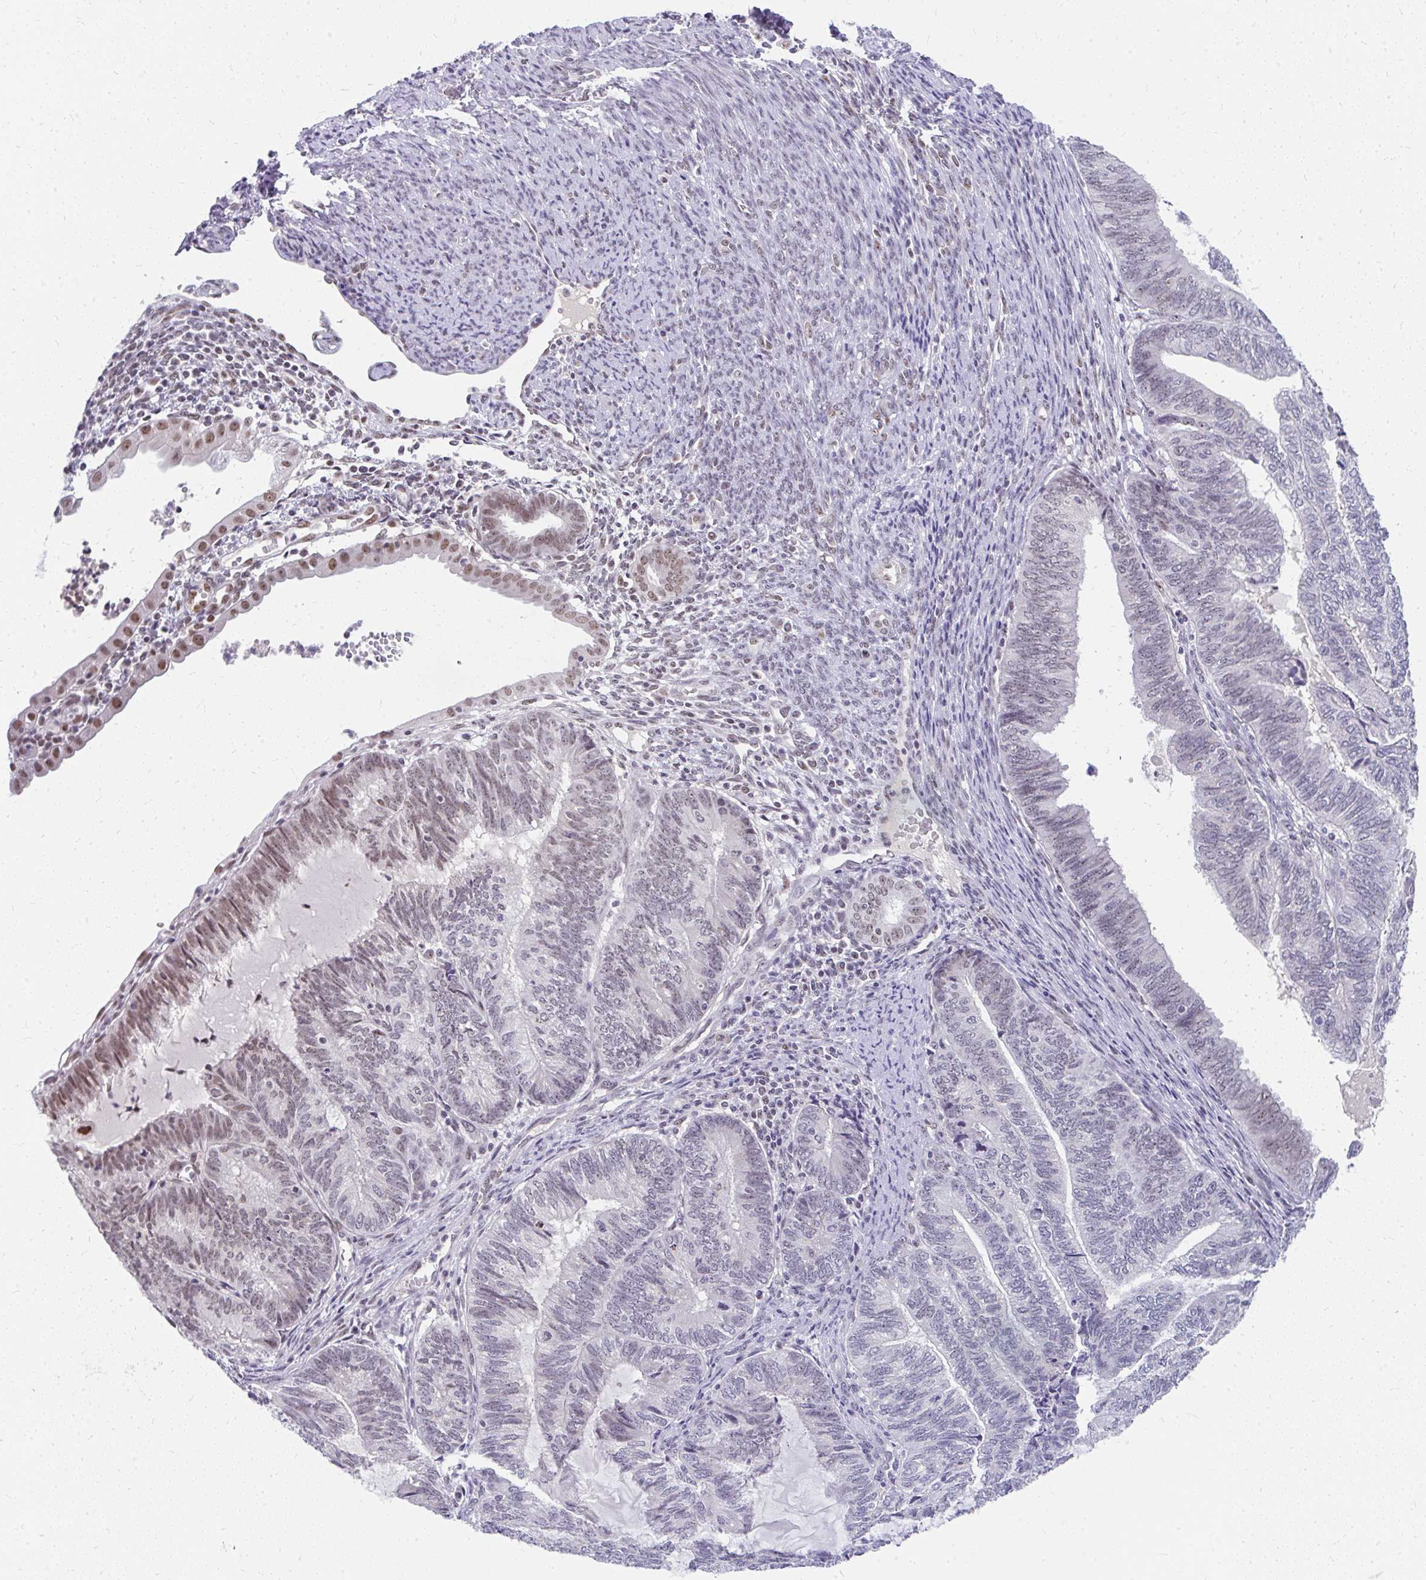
{"staining": {"intensity": "moderate", "quantity": "<25%", "location": "nuclear"}, "tissue": "endometrial cancer", "cell_type": "Tumor cells", "image_type": "cancer", "snomed": [{"axis": "morphology", "description": "Adenocarcinoma, NOS"}, {"axis": "topography", "description": "Uterus"}, {"axis": "topography", "description": "Endometrium"}], "caption": "This is a micrograph of immunohistochemistry staining of adenocarcinoma (endometrial), which shows moderate positivity in the nuclear of tumor cells.", "gene": "GTF2H1", "patient": {"sex": "female", "age": 70}}